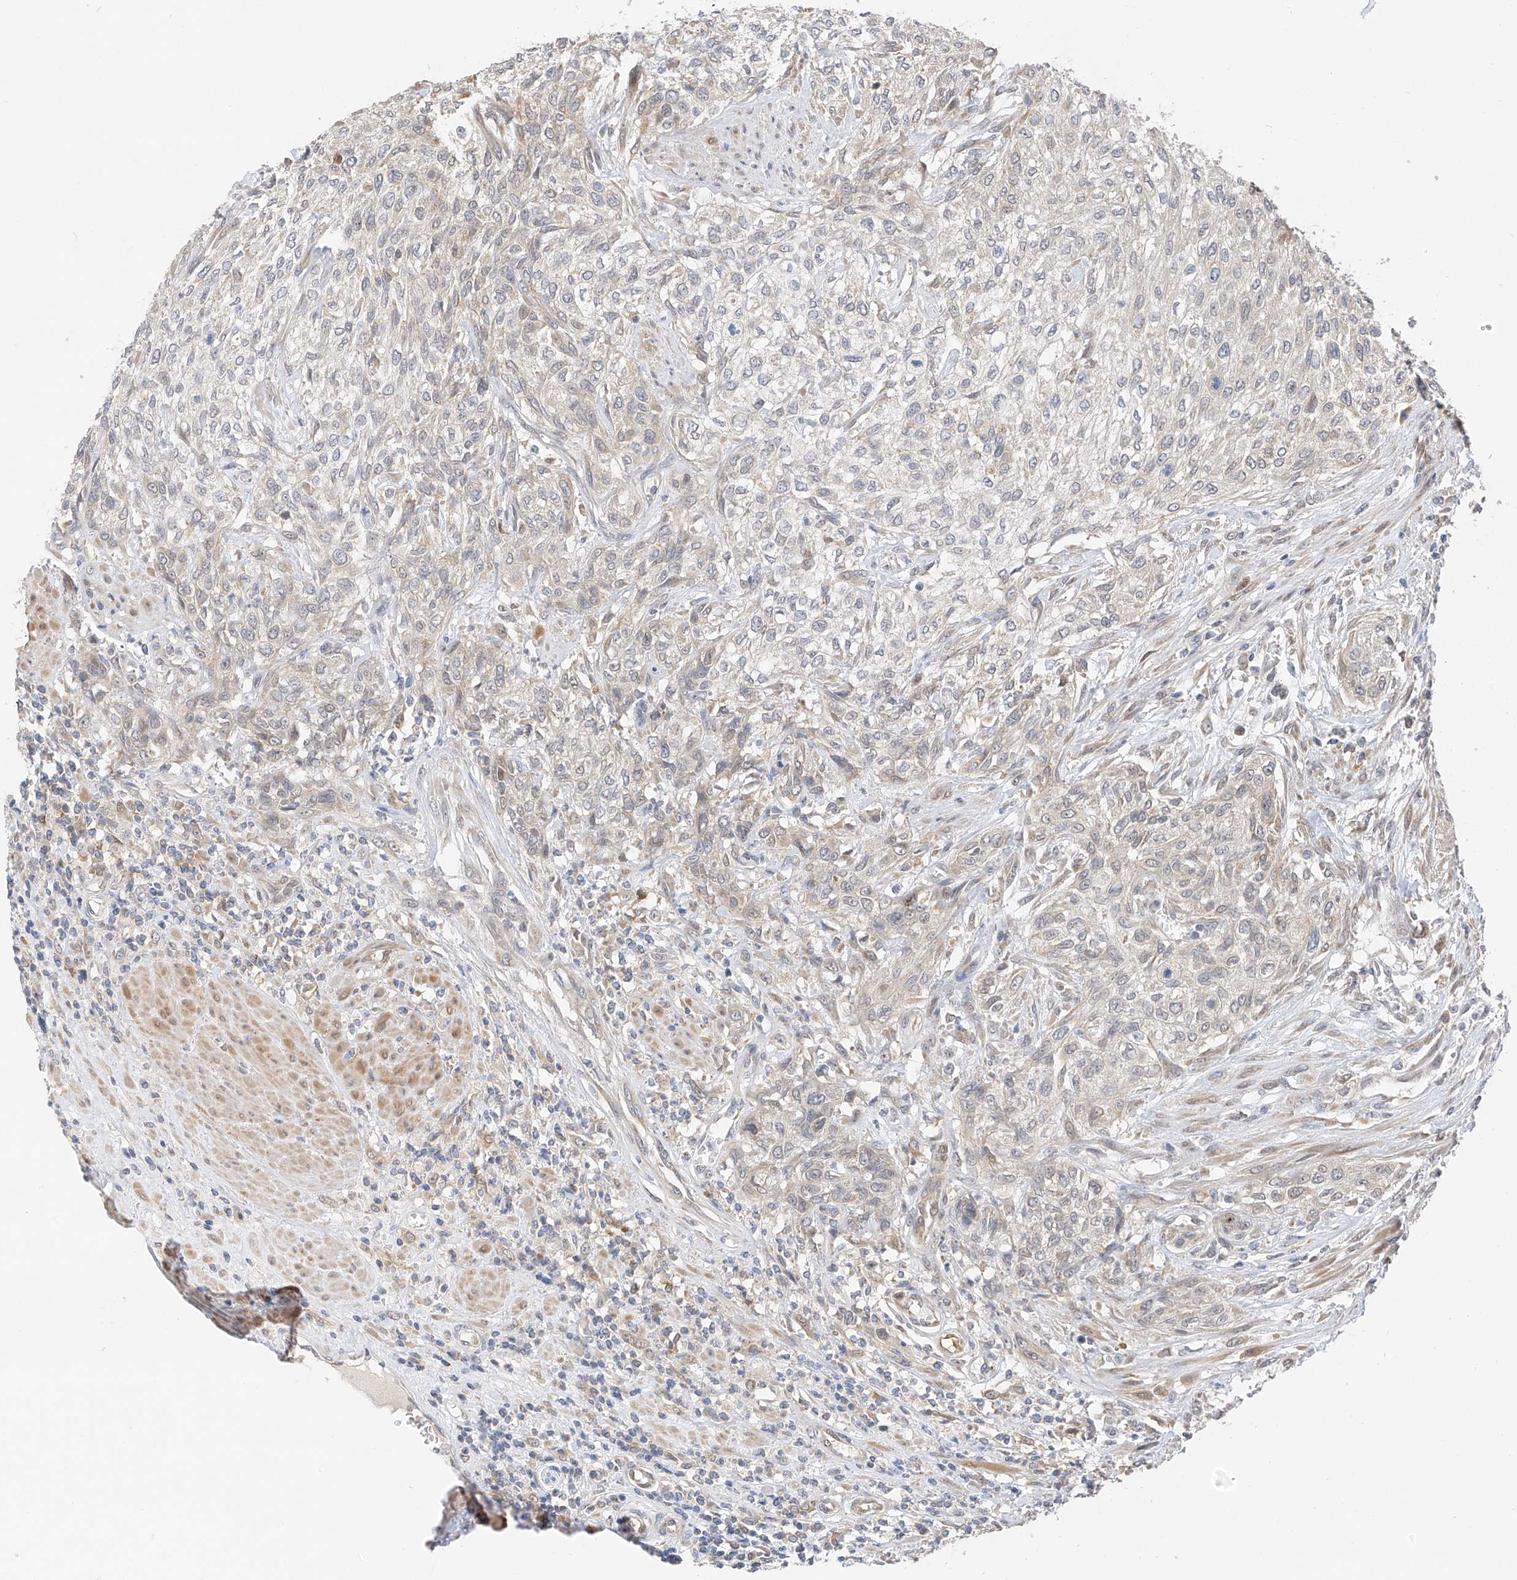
{"staining": {"intensity": "negative", "quantity": "none", "location": "none"}, "tissue": "urothelial cancer", "cell_type": "Tumor cells", "image_type": "cancer", "snomed": [{"axis": "morphology", "description": "Urothelial carcinoma, High grade"}, {"axis": "topography", "description": "Urinary bladder"}], "caption": "Urothelial cancer was stained to show a protein in brown. There is no significant positivity in tumor cells.", "gene": "PPA2", "patient": {"sex": "male", "age": 35}}